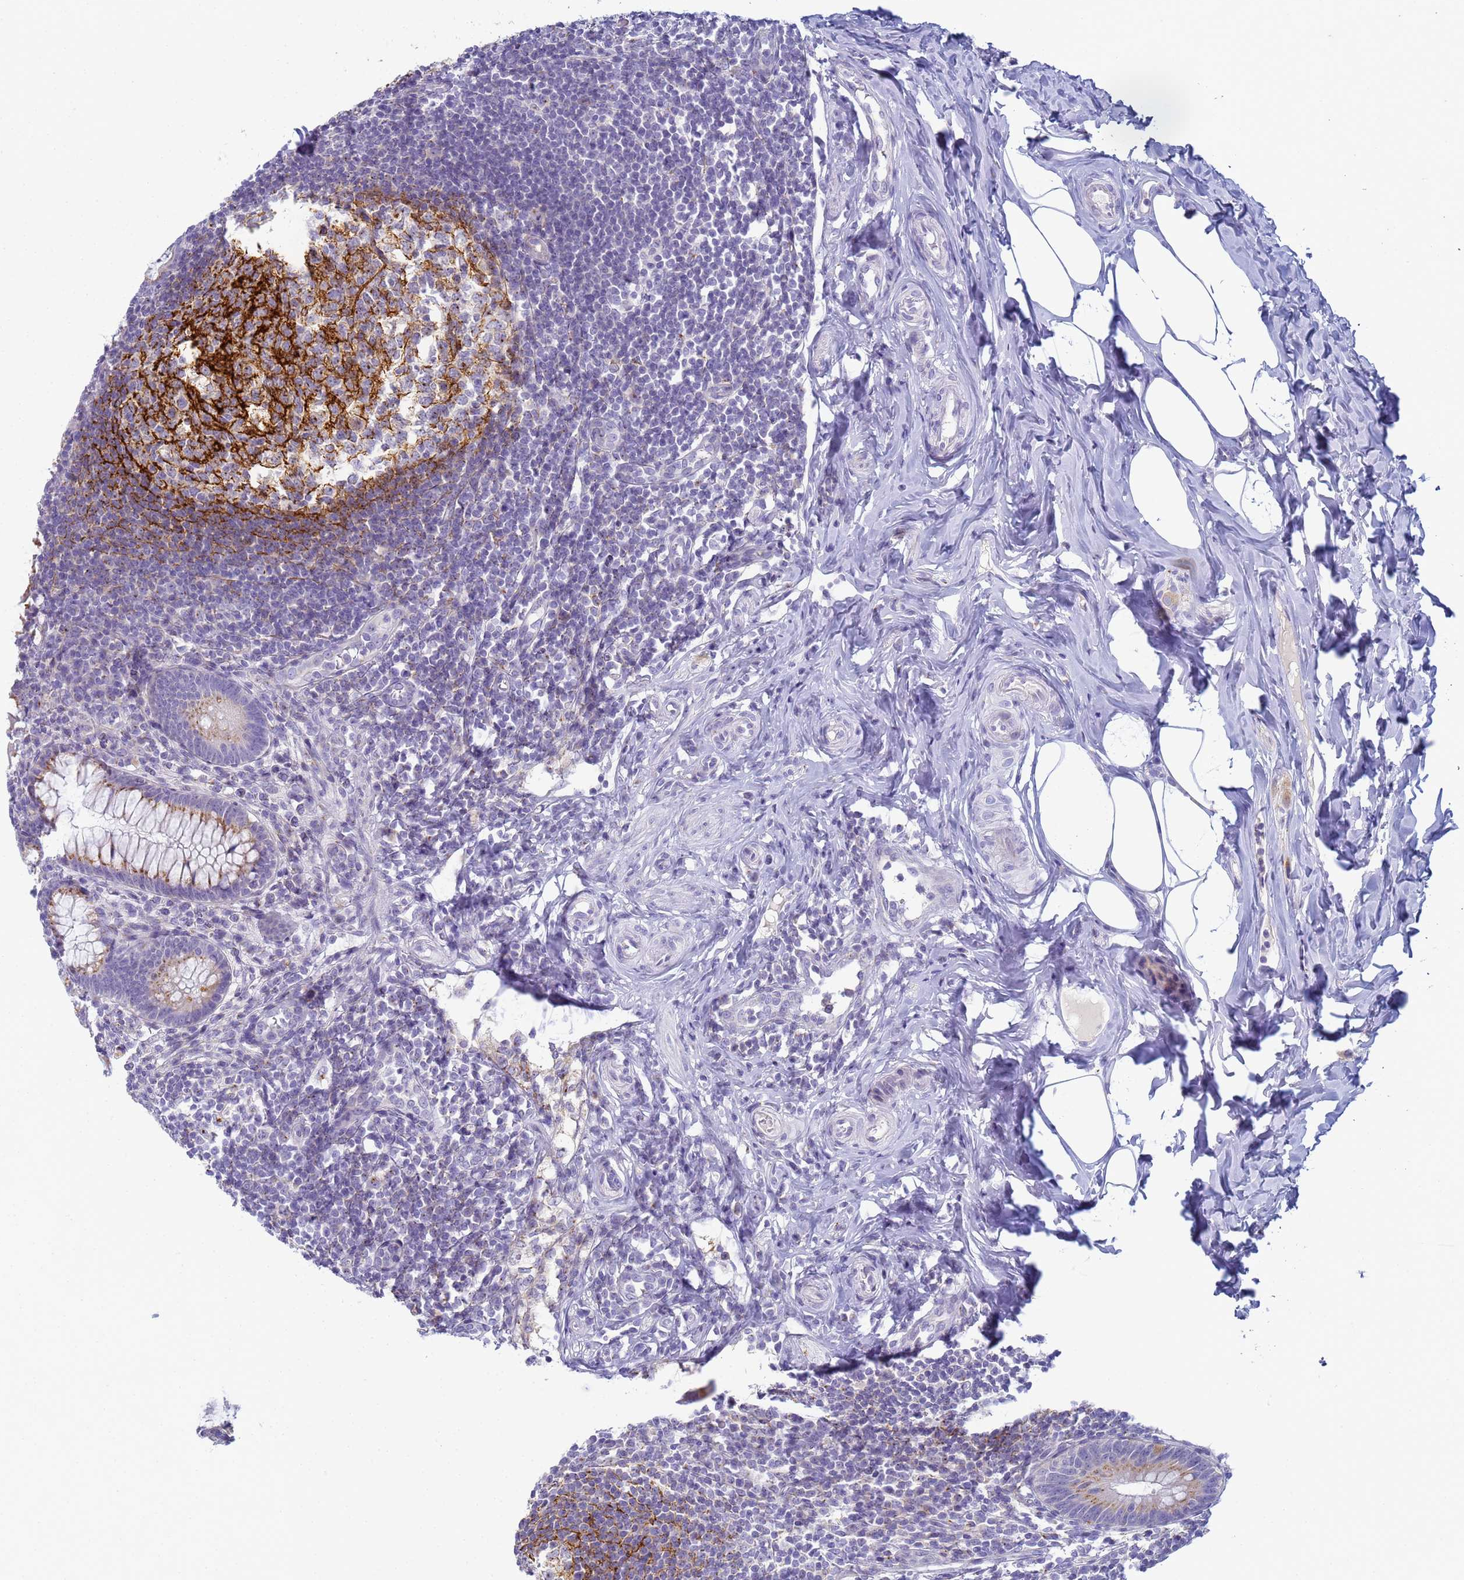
{"staining": {"intensity": "moderate", "quantity": ">75%", "location": "cytoplasmic/membranous"}, "tissue": "appendix", "cell_type": "Glandular cells", "image_type": "normal", "snomed": [{"axis": "morphology", "description": "Normal tissue, NOS"}, {"axis": "topography", "description": "Appendix"}], "caption": "Immunohistochemistry (DAB (3,3'-diaminobenzidine)) staining of unremarkable appendix exhibits moderate cytoplasmic/membranous protein staining in about >75% of glandular cells. The staining was performed using DAB, with brown indicating positive protein expression. Nuclei are stained blue with hematoxylin.", "gene": "CR1", "patient": {"sex": "female", "age": 33}}